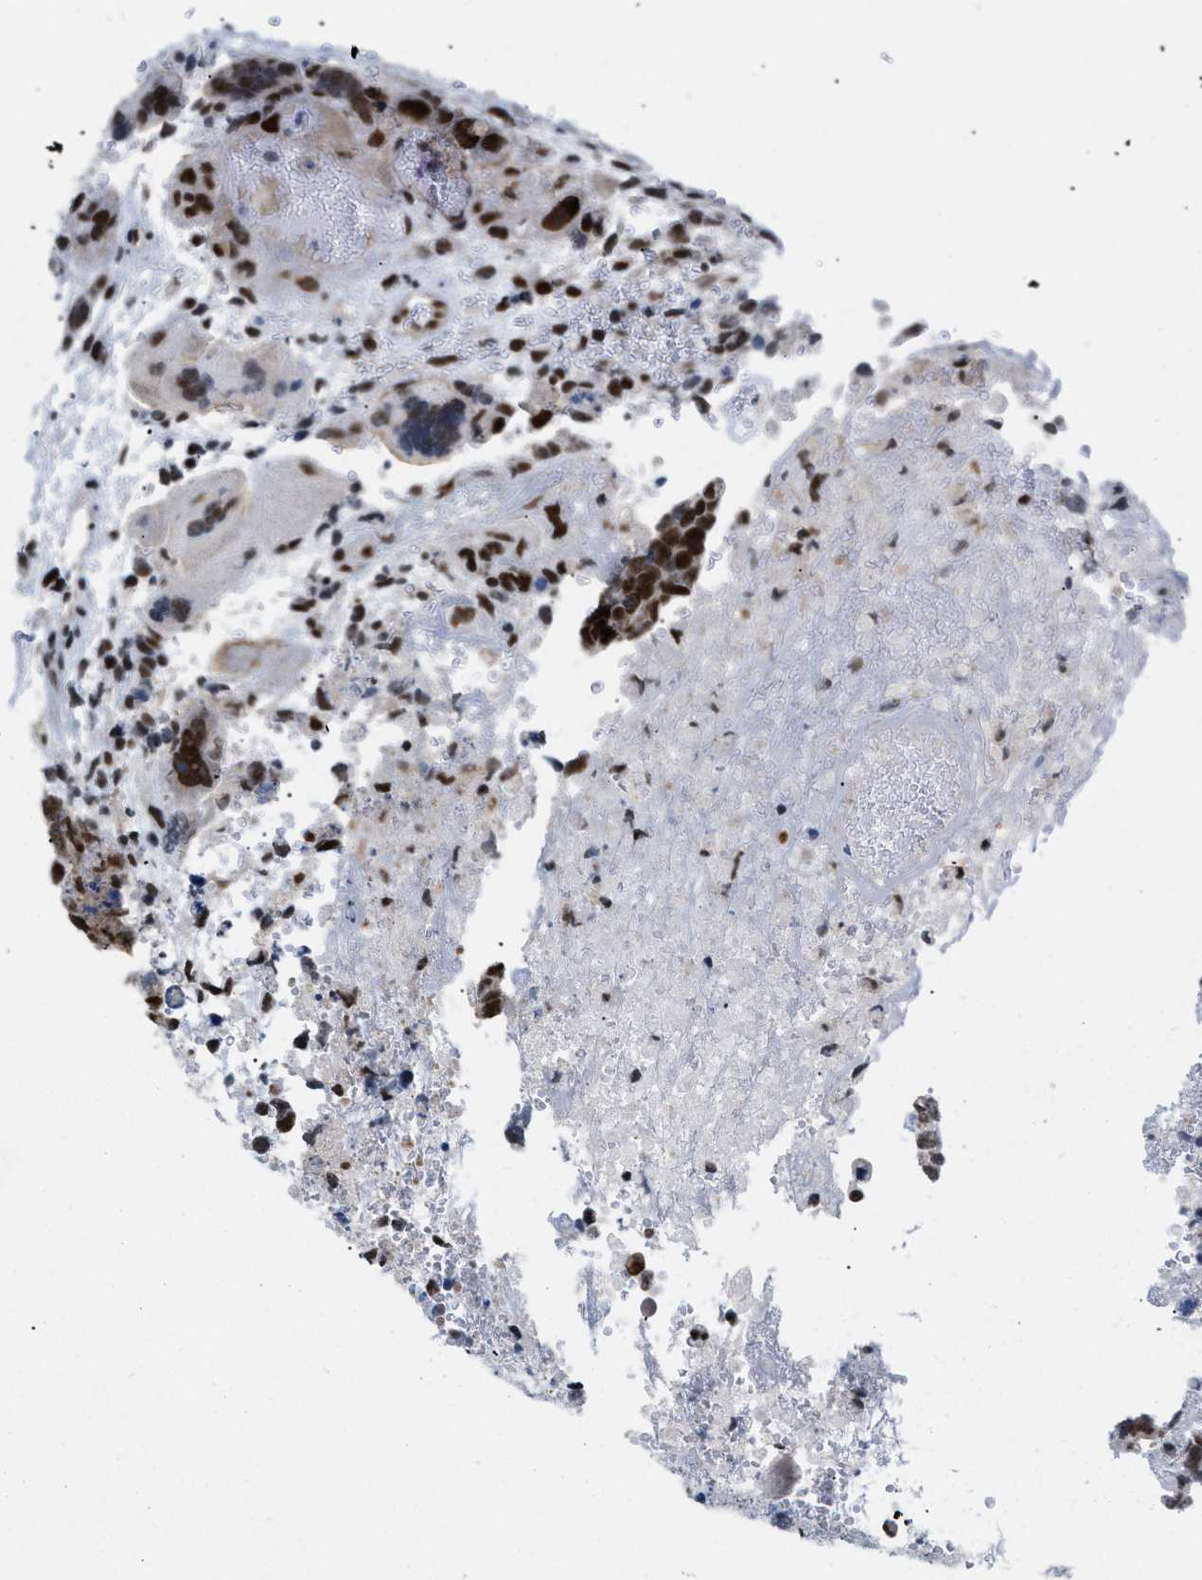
{"staining": {"intensity": "moderate", "quantity": ">75%", "location": "nuclear"}, "tissue": "testis cancer", "cell_type": "Tumor cells", "image_type": "cancer", "snomed": [{"axis": "morphology", "description": "Carcinoma, Embryonal, NOS"}, {"axis": "topography", "description": "Testis"}], "caption": "Embryonal carcinoma (testis) was stained to show a protein in brown. There is medium levels of moderate nuclear staining in approximately >75% of tumor cells. (IHC, brightfield microscopy, high magnification).", "gene": "MED1", "patient": {"sex": "male", "age": 28}}